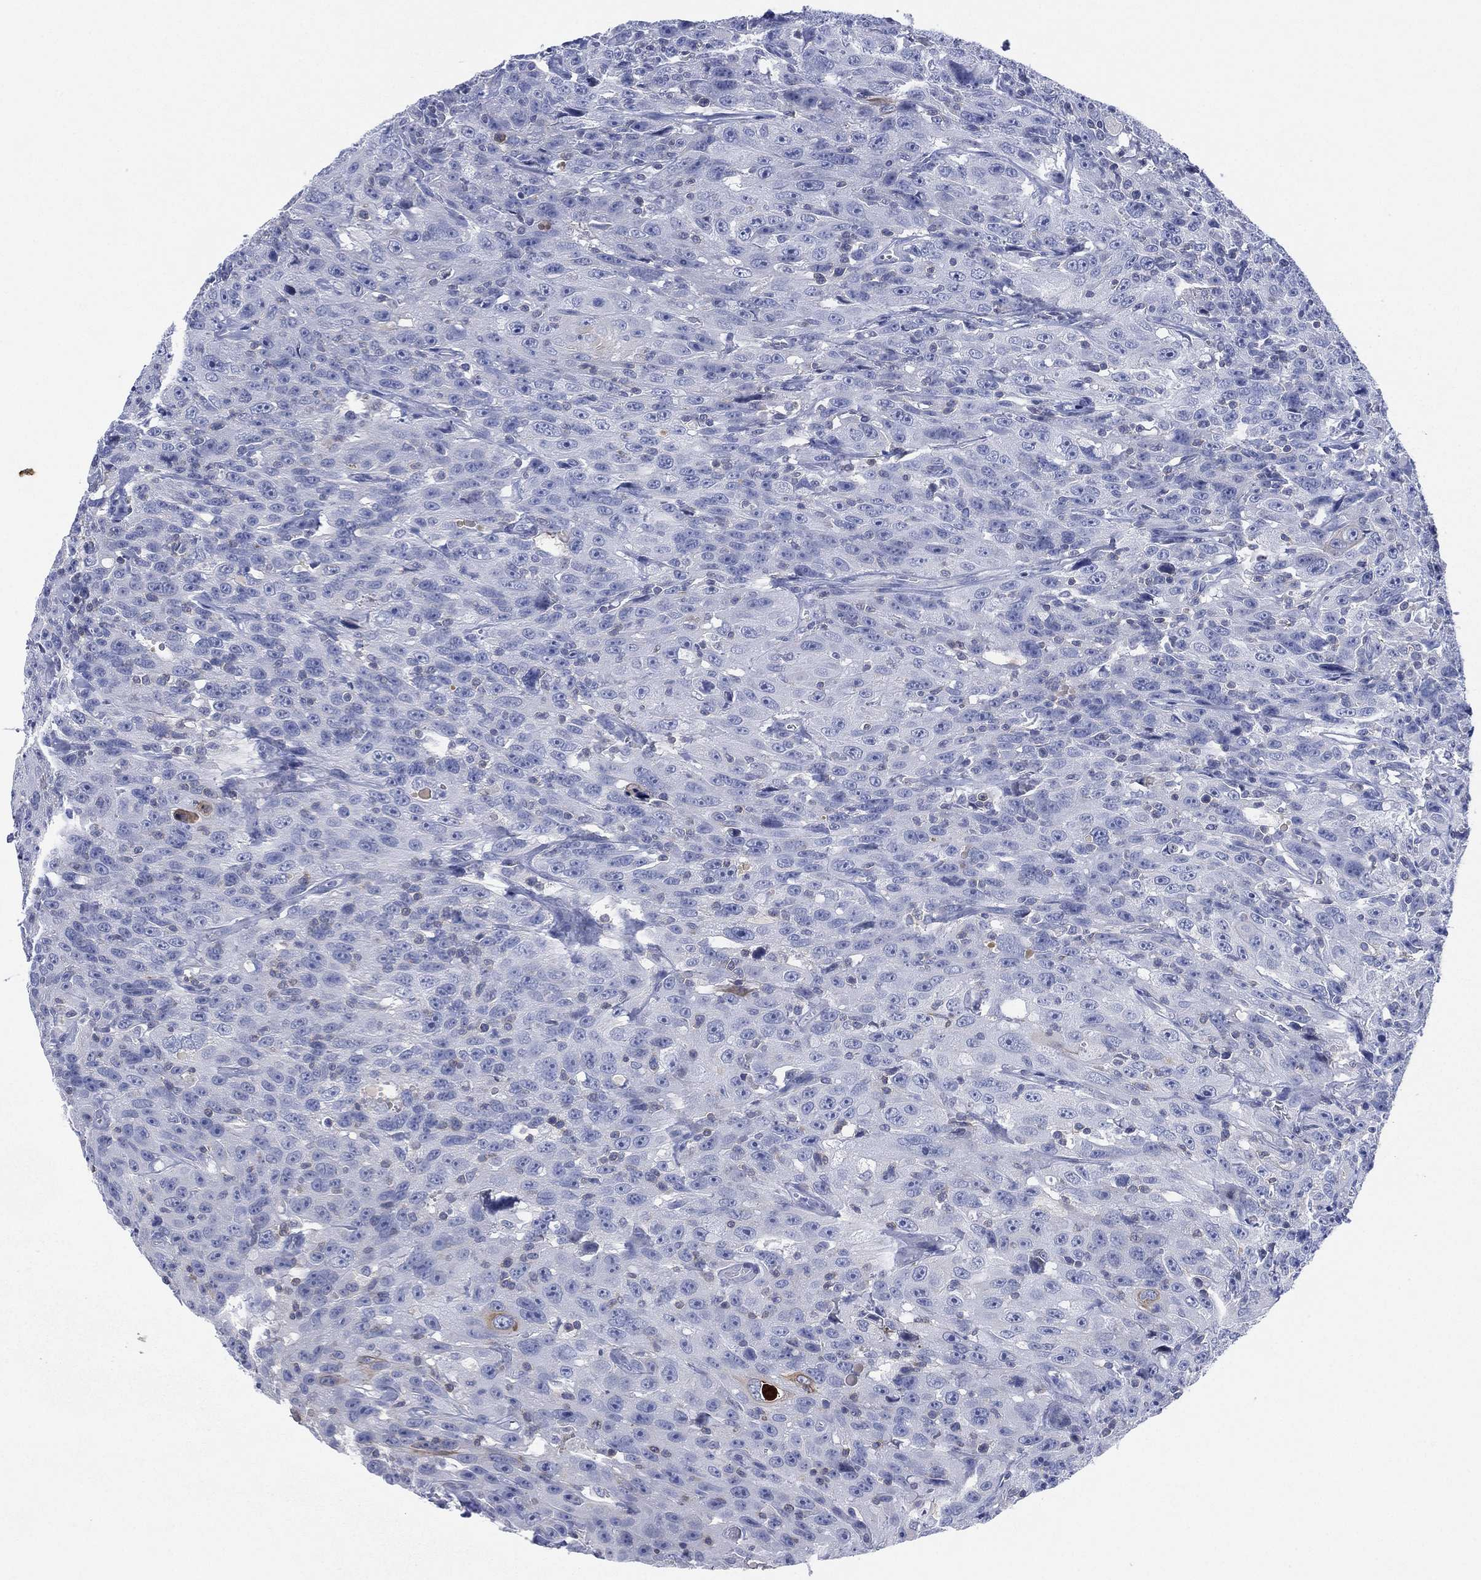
{"staining": {"intensity": "negative", "quantity": "none", "location": "none"}, "tissue": "urothelial cancer", "cell_type": "Tumor cells", "image_type": "cancer", "snomed": [{"axis": "morphology", "description": "Urothelial carcinoma, NOS"}, {"axis": "morphology", "description": "Urothelial carcinoma, High grade"}, {"axis": "topography", "description": "Urinary bladder"}], "caption": "Tumor cells show no significant protein staining in transitional cell carcinoma.", "gene": "SEPTIN1", "patient": {"sex": "female", "age": 73}}